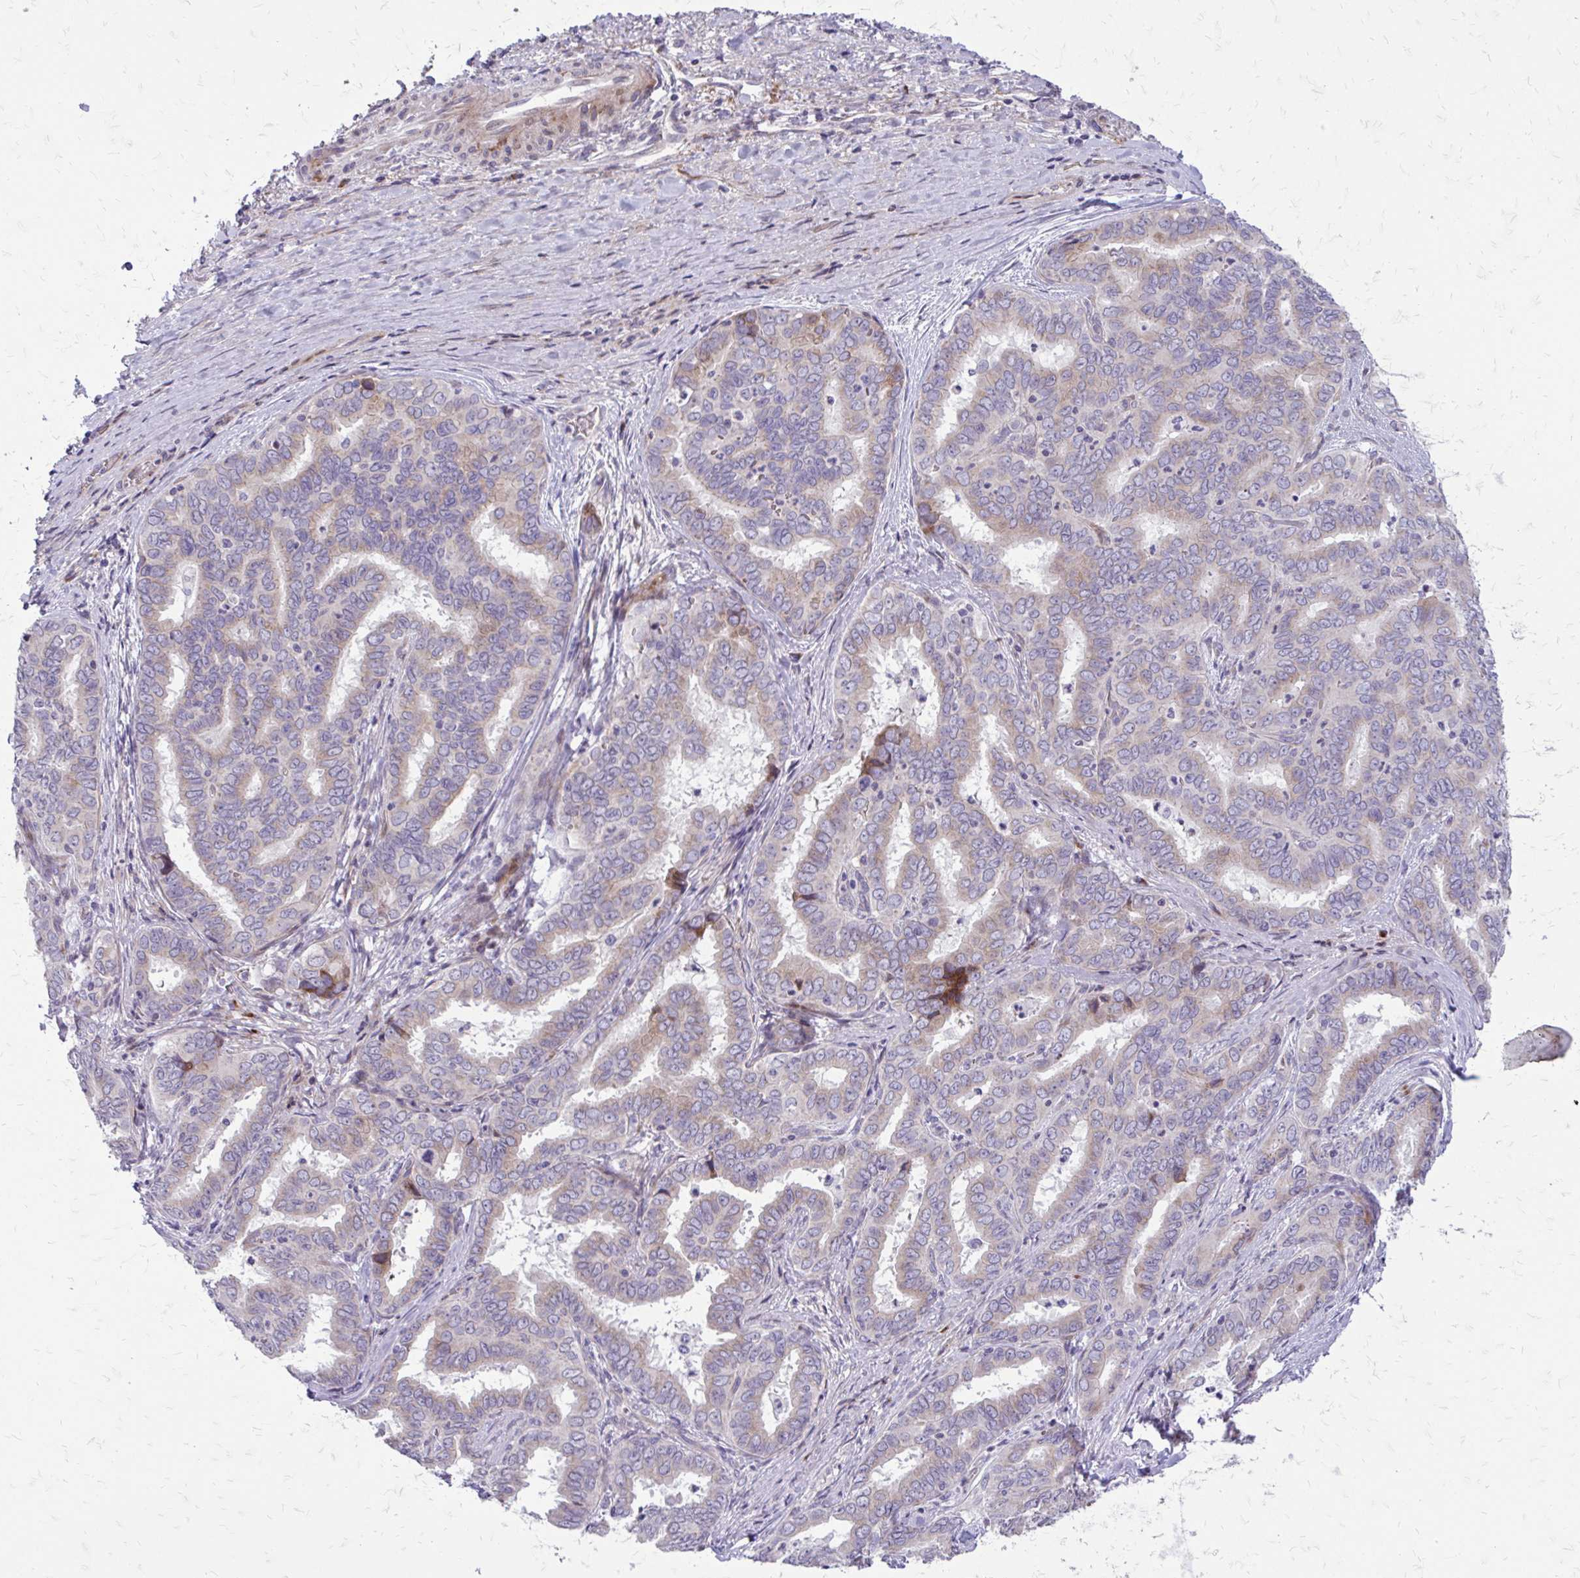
{"staining": {"intensity": "weak", "quantity": "<25%", "location": "cytoplasmic/membranous"}, "tissue": "liver cancer", "cell_type": "Tumor cells", "image_type": "cancer", "snomed": [{"axis": "morphology", "description": "Cholangiocarcinoma"}, {"axis": "topography", "description": "Liver"}], "caption": "An IHC micrograph of liver cancer (cholangiocarcinoma) is shown. There is no staining in tumor cells of liver cancer (cholangiocarcinoma).", "gene": "FUNDC2", "patient": {"sex": "female", "age": 64}}